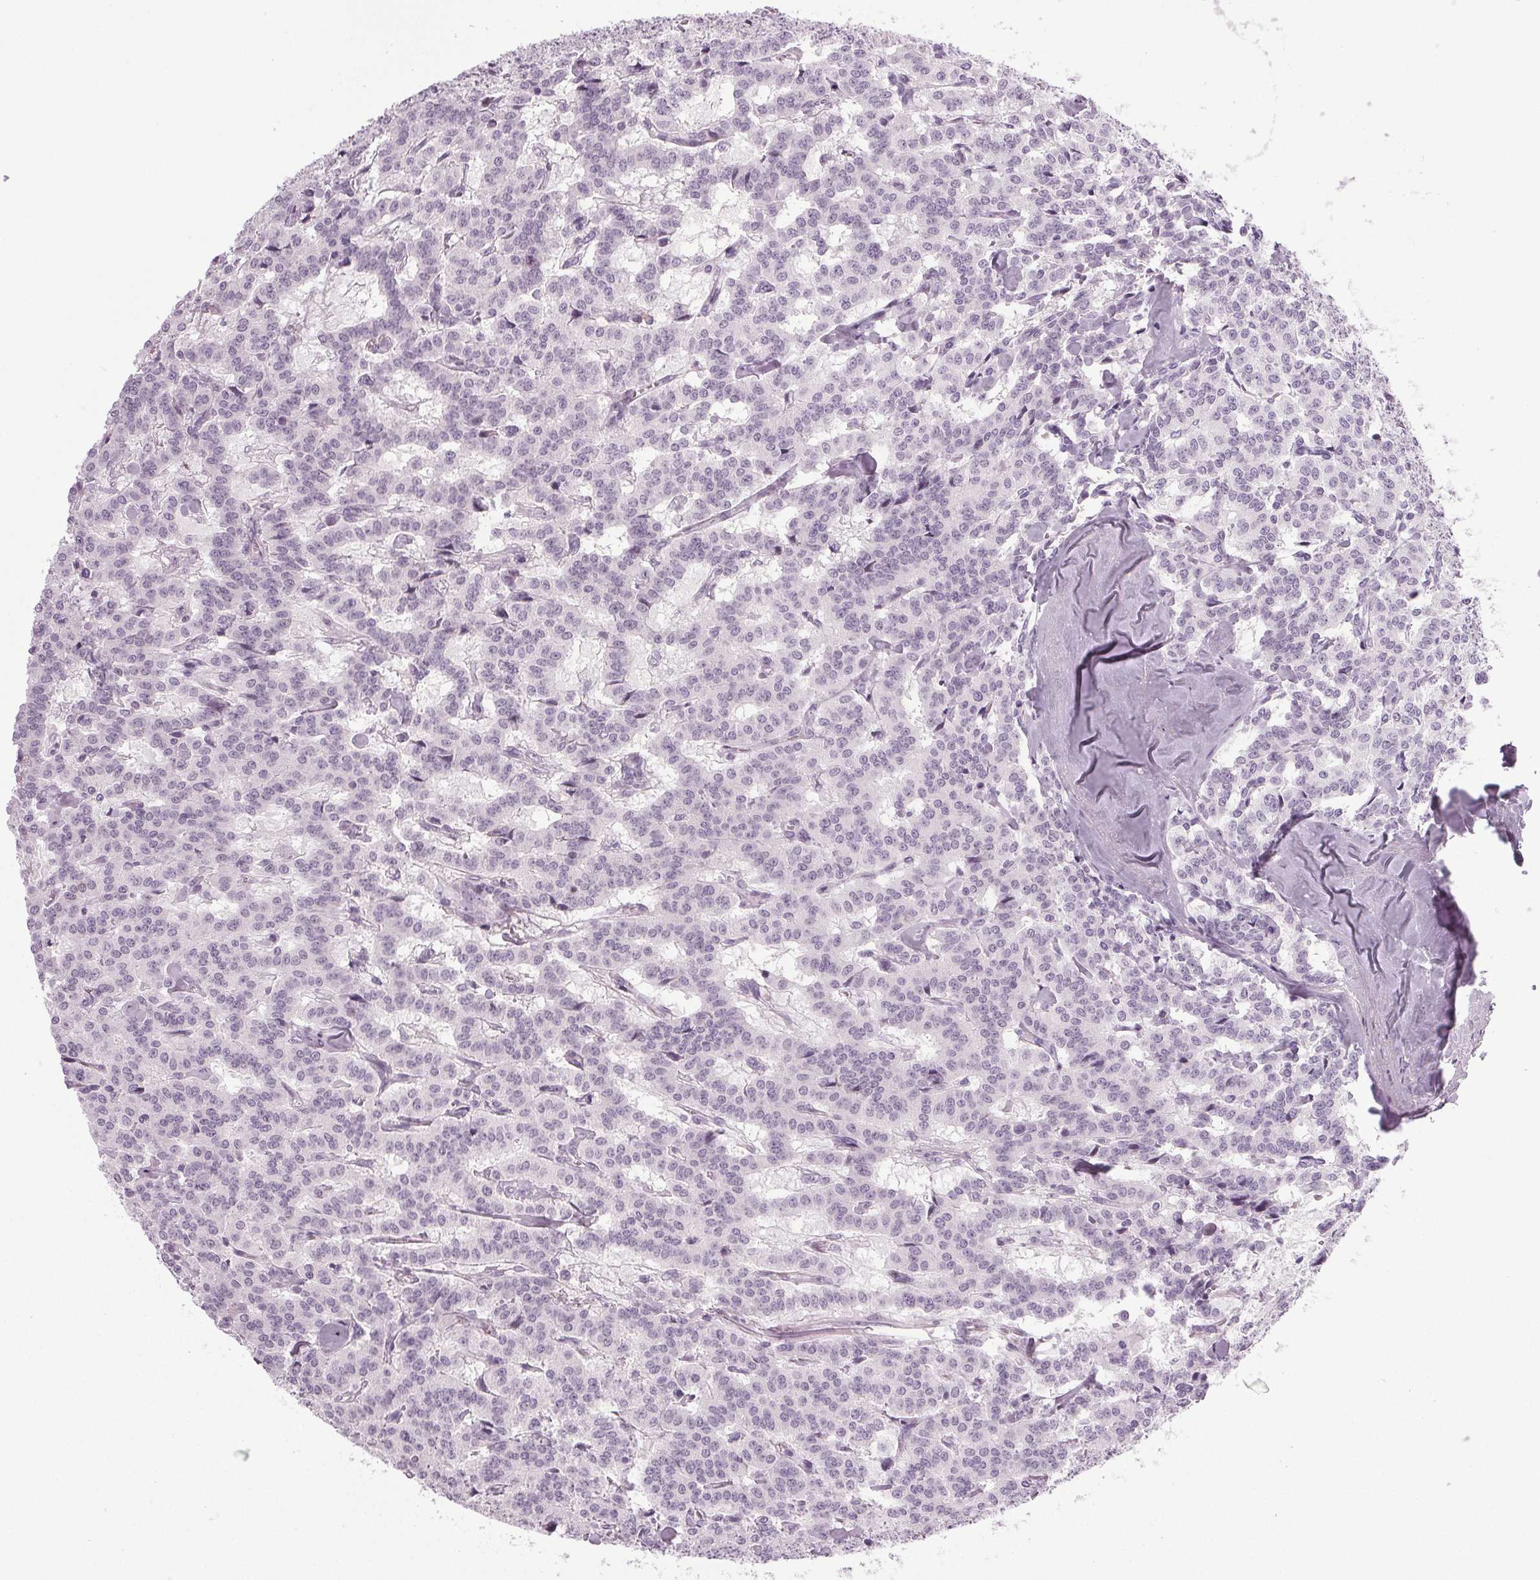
{"staining": {"intensity": "negative", "quantity": "none", "location": "none"}, "tissue": "carcinoid", "cell_type": "Tumor cells", "image_type": "cancer", "snomed": [{"axis": "morphology", "description": "Carcinoid, malignant, NOS"}, {"axis": "topography", "description": "Lung"}], "caption": "High magnification brightfield microscopy of carcinoid (malignant) stained with DAB (3,3'-diaminobenzidine) (brown) and counterstained with hematoxylin (blue): tumor cells show no significant expression. (DAB immunohistochemistry visualized using brightfield microscopy, high magnification).", "gene": "IGF2BP1", "patient": {"sex": "female", "age": 46}}